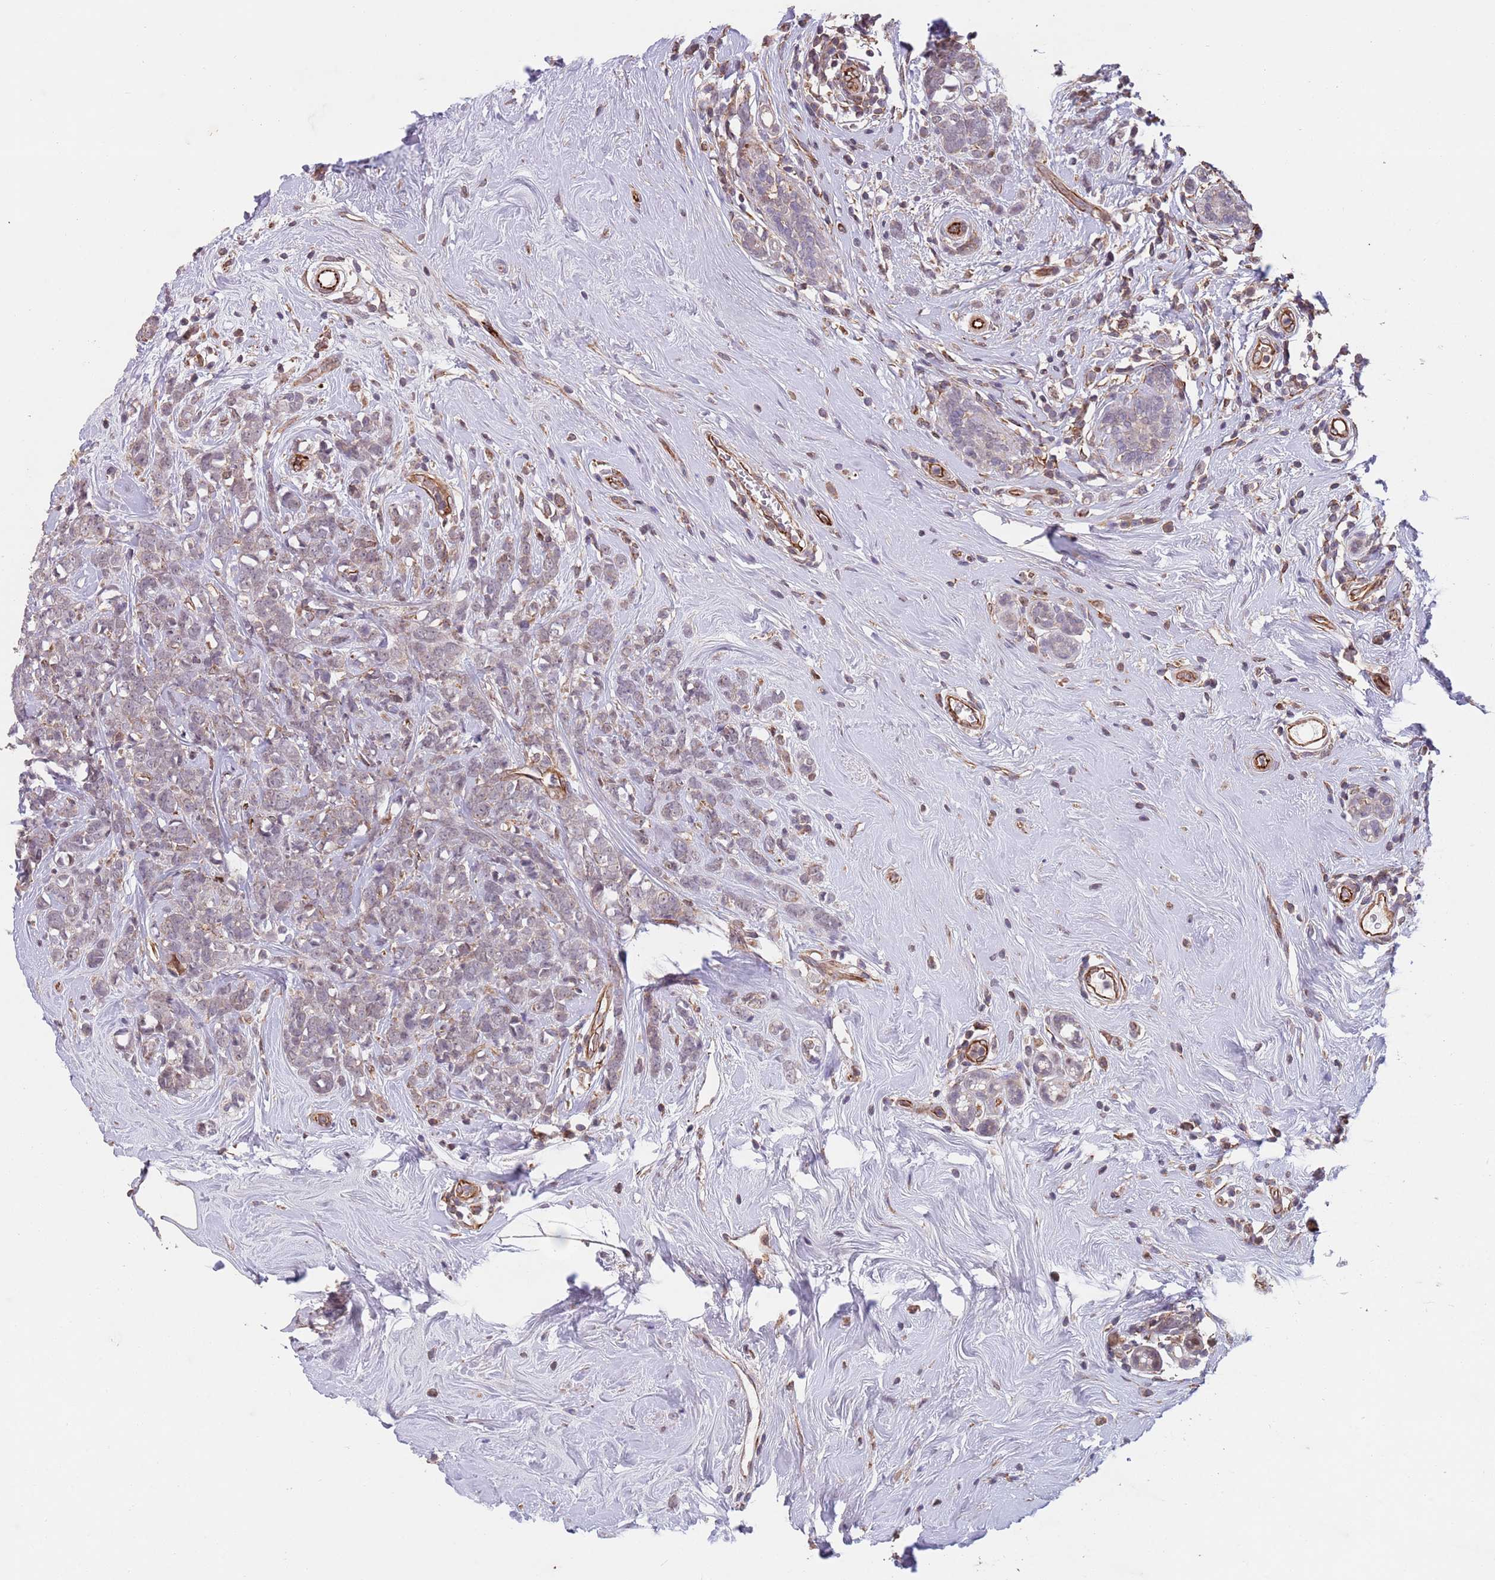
{"staining": {"intensity": "weak", "quantity": "25%-75%", "location": "nuclear"}, "tissue": "breast cancer", "cell_type": "Tumor cells", "image_type": "cancer", "snomed": [{"axis": "morphology", "description": "Lobular carcinoma"}, {"axis": "topography", "description": "Breast"}], "caption": "Immunohistochemical staining of breast cancer (lobular carcinoma) exhibits low levels of weak nuclear protein expression in approximately 25%-75% of tumor cells.", "gene": "CHD9", "patient": {"sex": "female", "age": 58}}